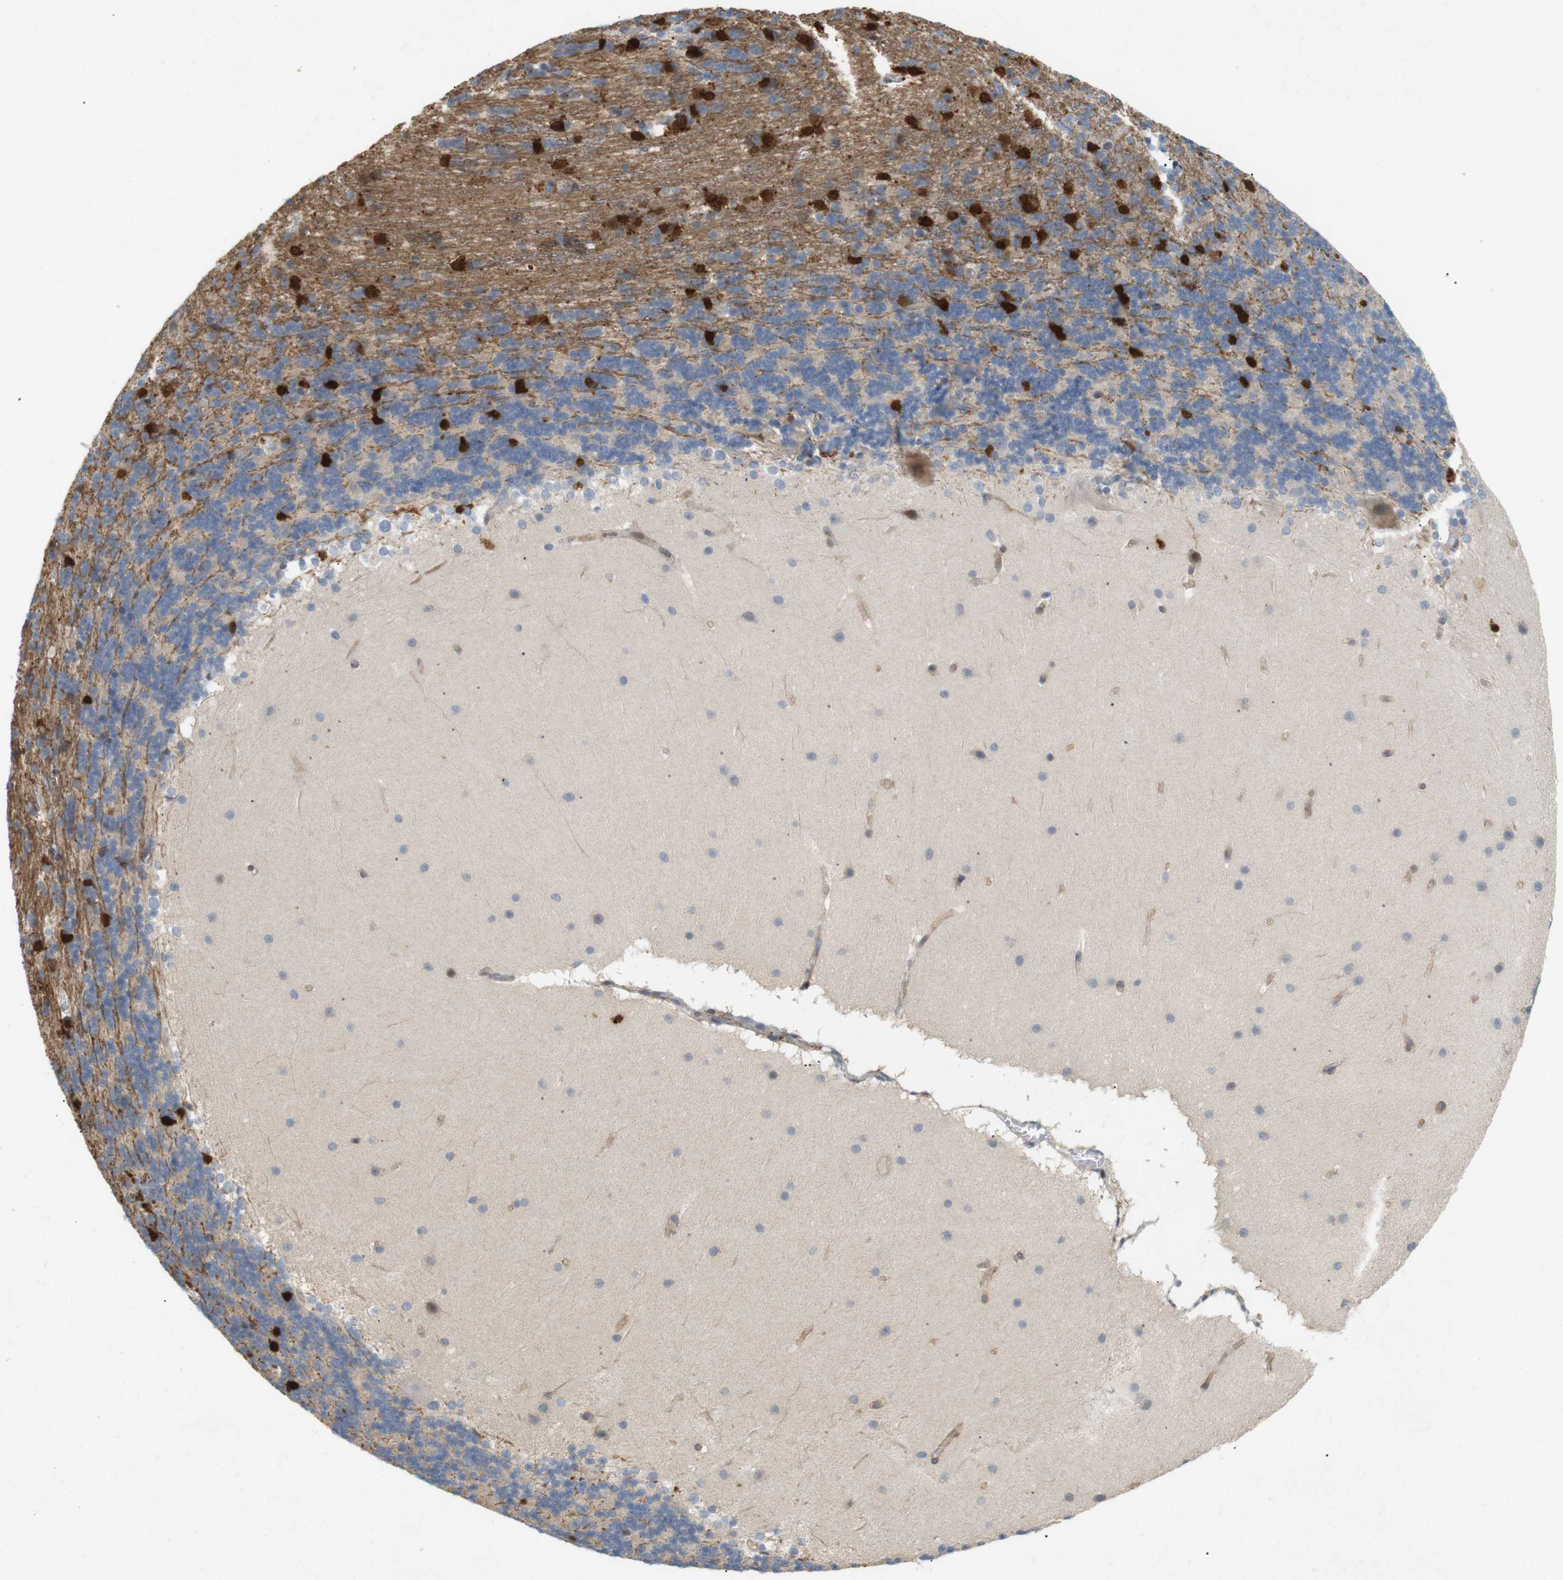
{"staining": {"intensity": "strong", "quantity": "<25%", "location": "cytoplasmic/membranous"}, "tissue": "cerebellum", "cell_type": "Cells in granular layer", "image_type": "normal", "snomed": [{"axis": "morphology", "description": "Normal tissue, NOS"}, {"axis": "topography", "description": "Cerebellum"}], "caption": "Immunohistochemistry image of unremarkable cerebellum stained for a protein (brown), which reveals medium levels of strong cytoplasmic/membranous expression in about <25% of cells in granular layer.", "gene": "PPP1R14A", "patient": {"sex": "female", "age": 19}}